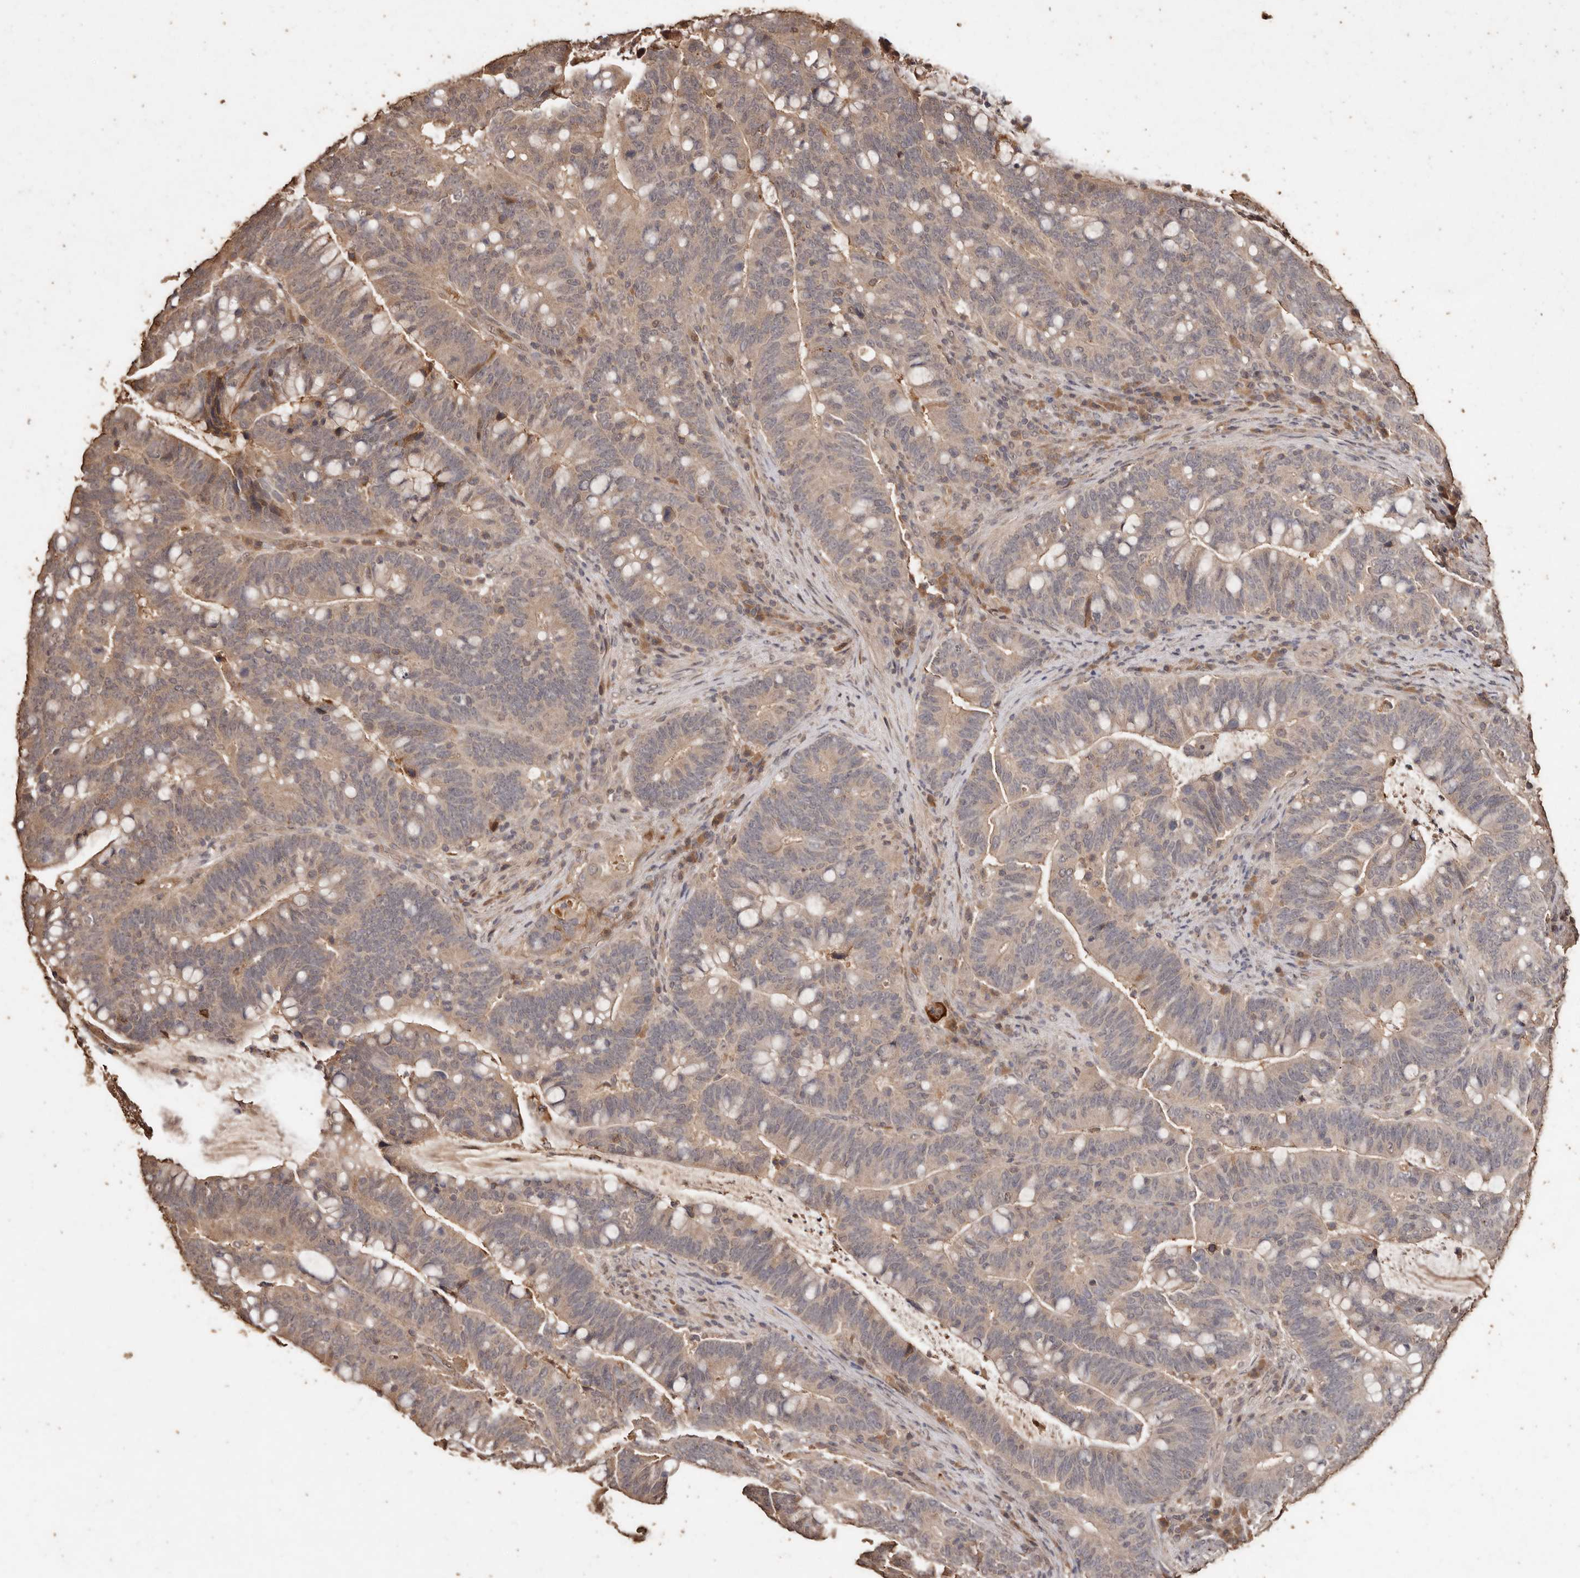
{"staining": {"intensity": "weak", "quantity": ">75%", "location": "cytoplasmic/membranous"}, "tissue": "colorectal cancer", "cell_type": "Tumor cells", "image_type": "cancer", "snomed": [{"axis": "morphology", "description": "Adenocarcinoma, NOS"}, {"axis": "topography", "description": "Colon"}], "caption": "A photomicrograph of human colorectal cancer stained for a protein reveals weak cytoplasmic/membranous brown staining in tumor cells.", "gene": "PKDCC", "patient": {"sex": "female", "age": 66}}